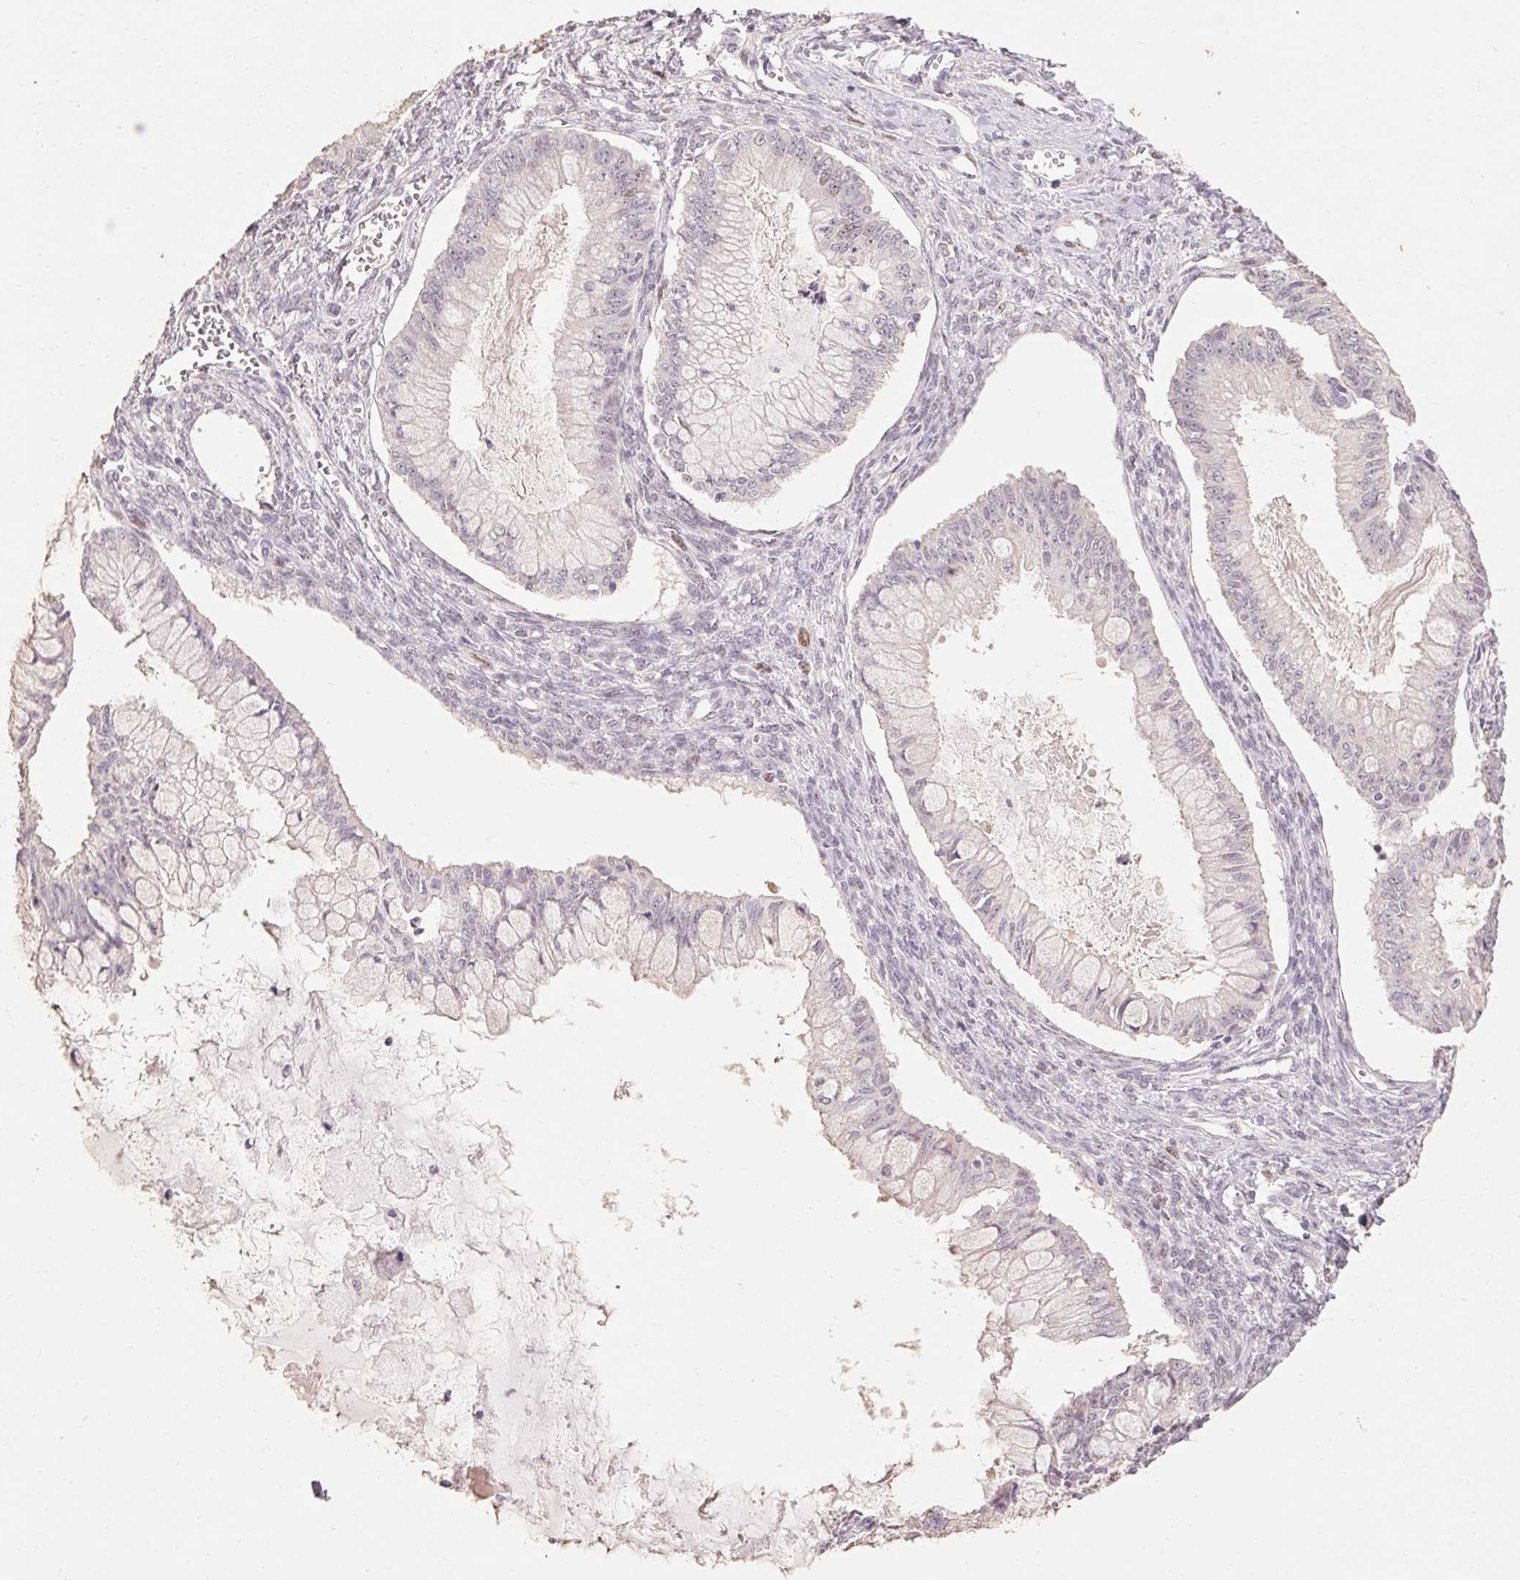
{"staining": {"intensity": "negative", "quantity": "none", "location": "none"}, "tissue": "ovarian cancer", "cell_type": "Tumor cells", "image_type": "cancer", "snomed": [{"axis": "morphology", "description": "Cystadenocarcinoma, mucinous, NOS"}, {"axis": "topography", "description": "Ovary"}], "caption": "Human ovarian mucinous cystadenocarcinoma stained for a protein using IHC displays no staining in tumor cells.", "gene": "SKP2", "patient": {"sex": "female", "age": 34}}